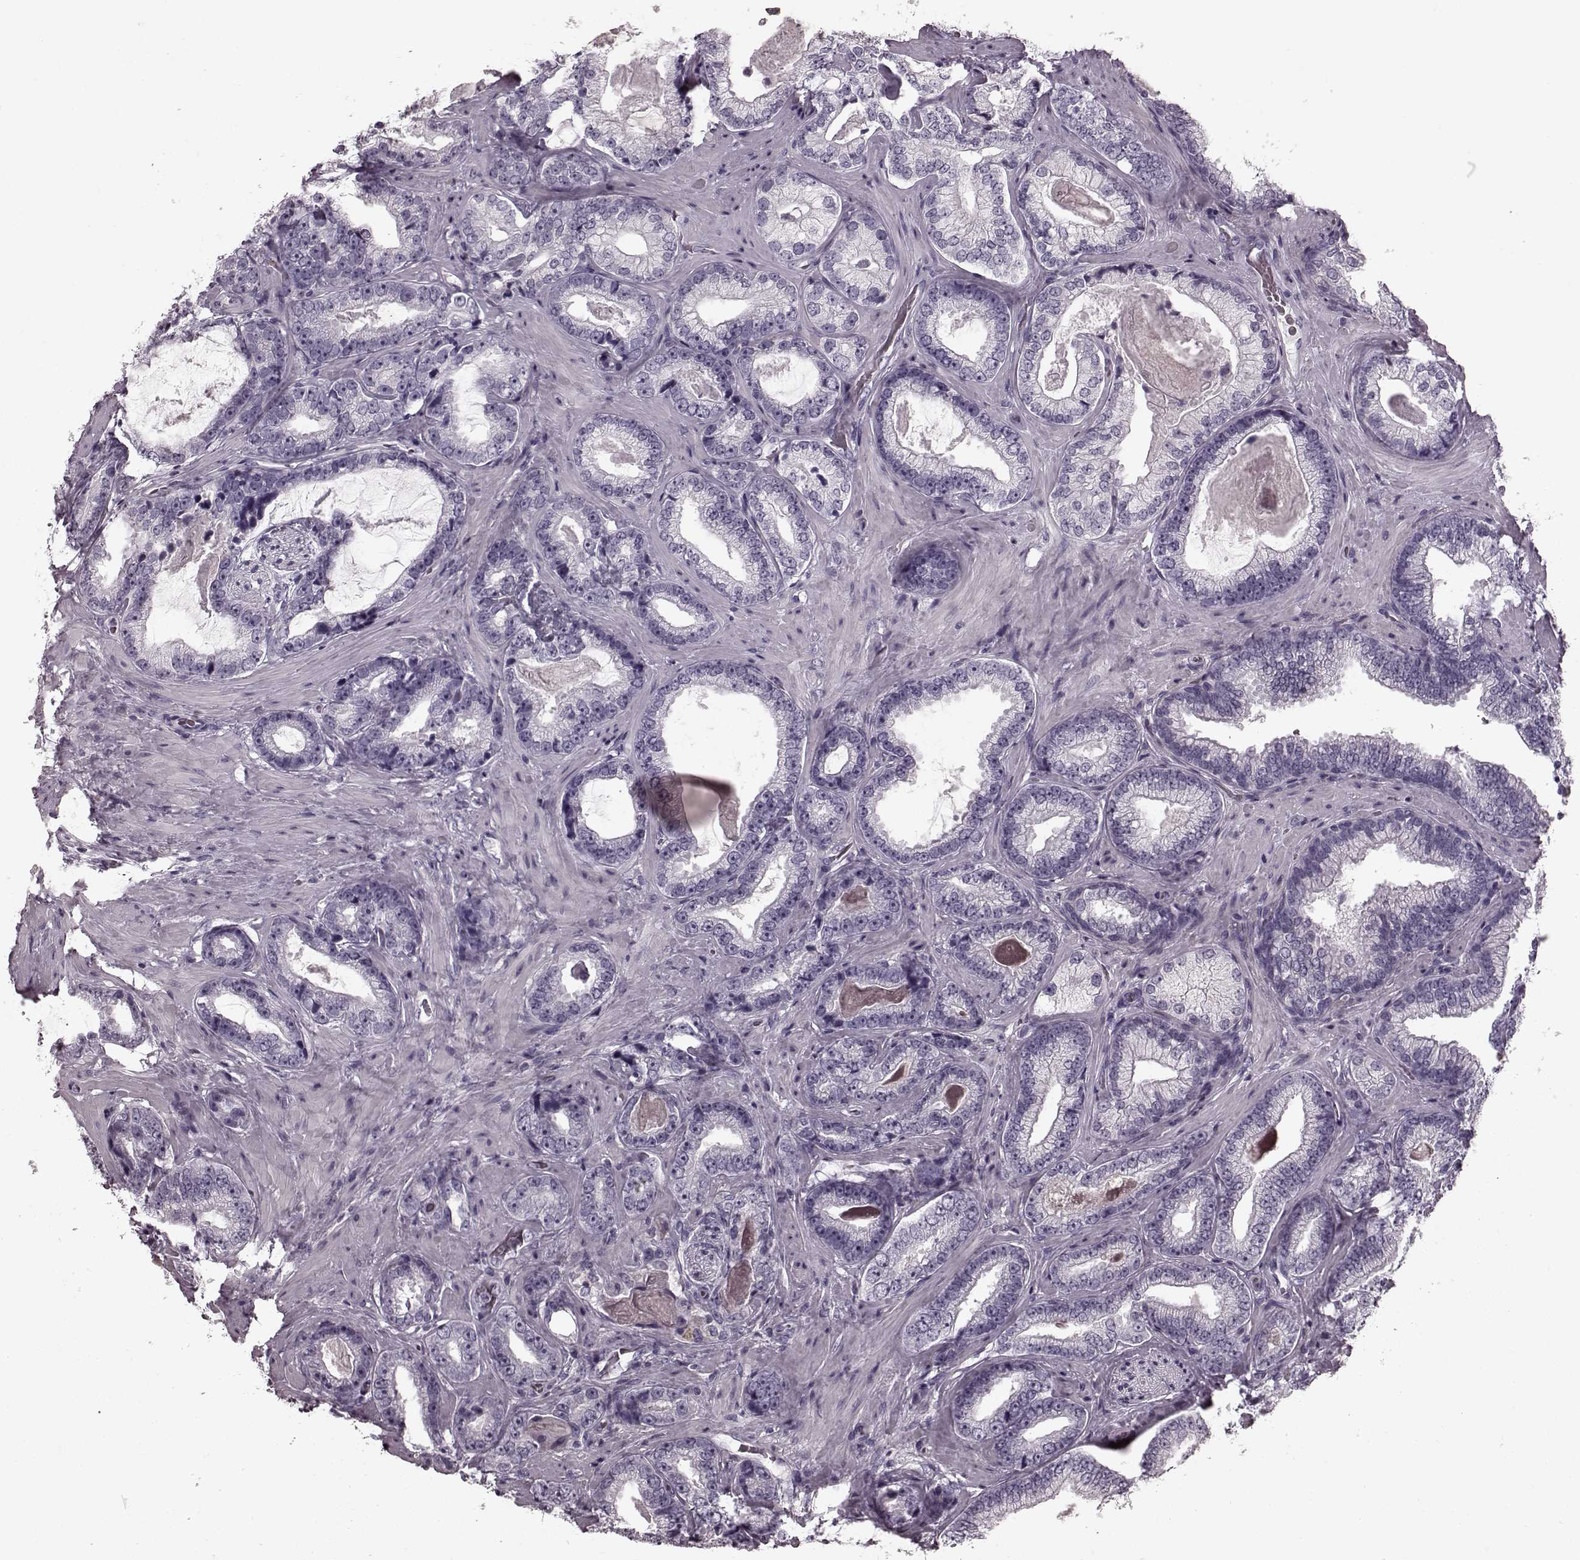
{"staining": {"intensity": "negative", "quantity": "none", "location": "none"}, "tissue": "prostate cancer", "cell_type": "Tumor cells", "image_type": "cancer", "snomed": [{"axis": "morphology", "description": "Adenocarcinoma, Low grade"}, {"axis": "topography", "description": "Prostate"}], "caption": "Tumor cells are negative for protein expression in human prostate low-grade adenocarcinoma.", "gene": "CST7", "patient": {"sex": "male", "age": 61}}